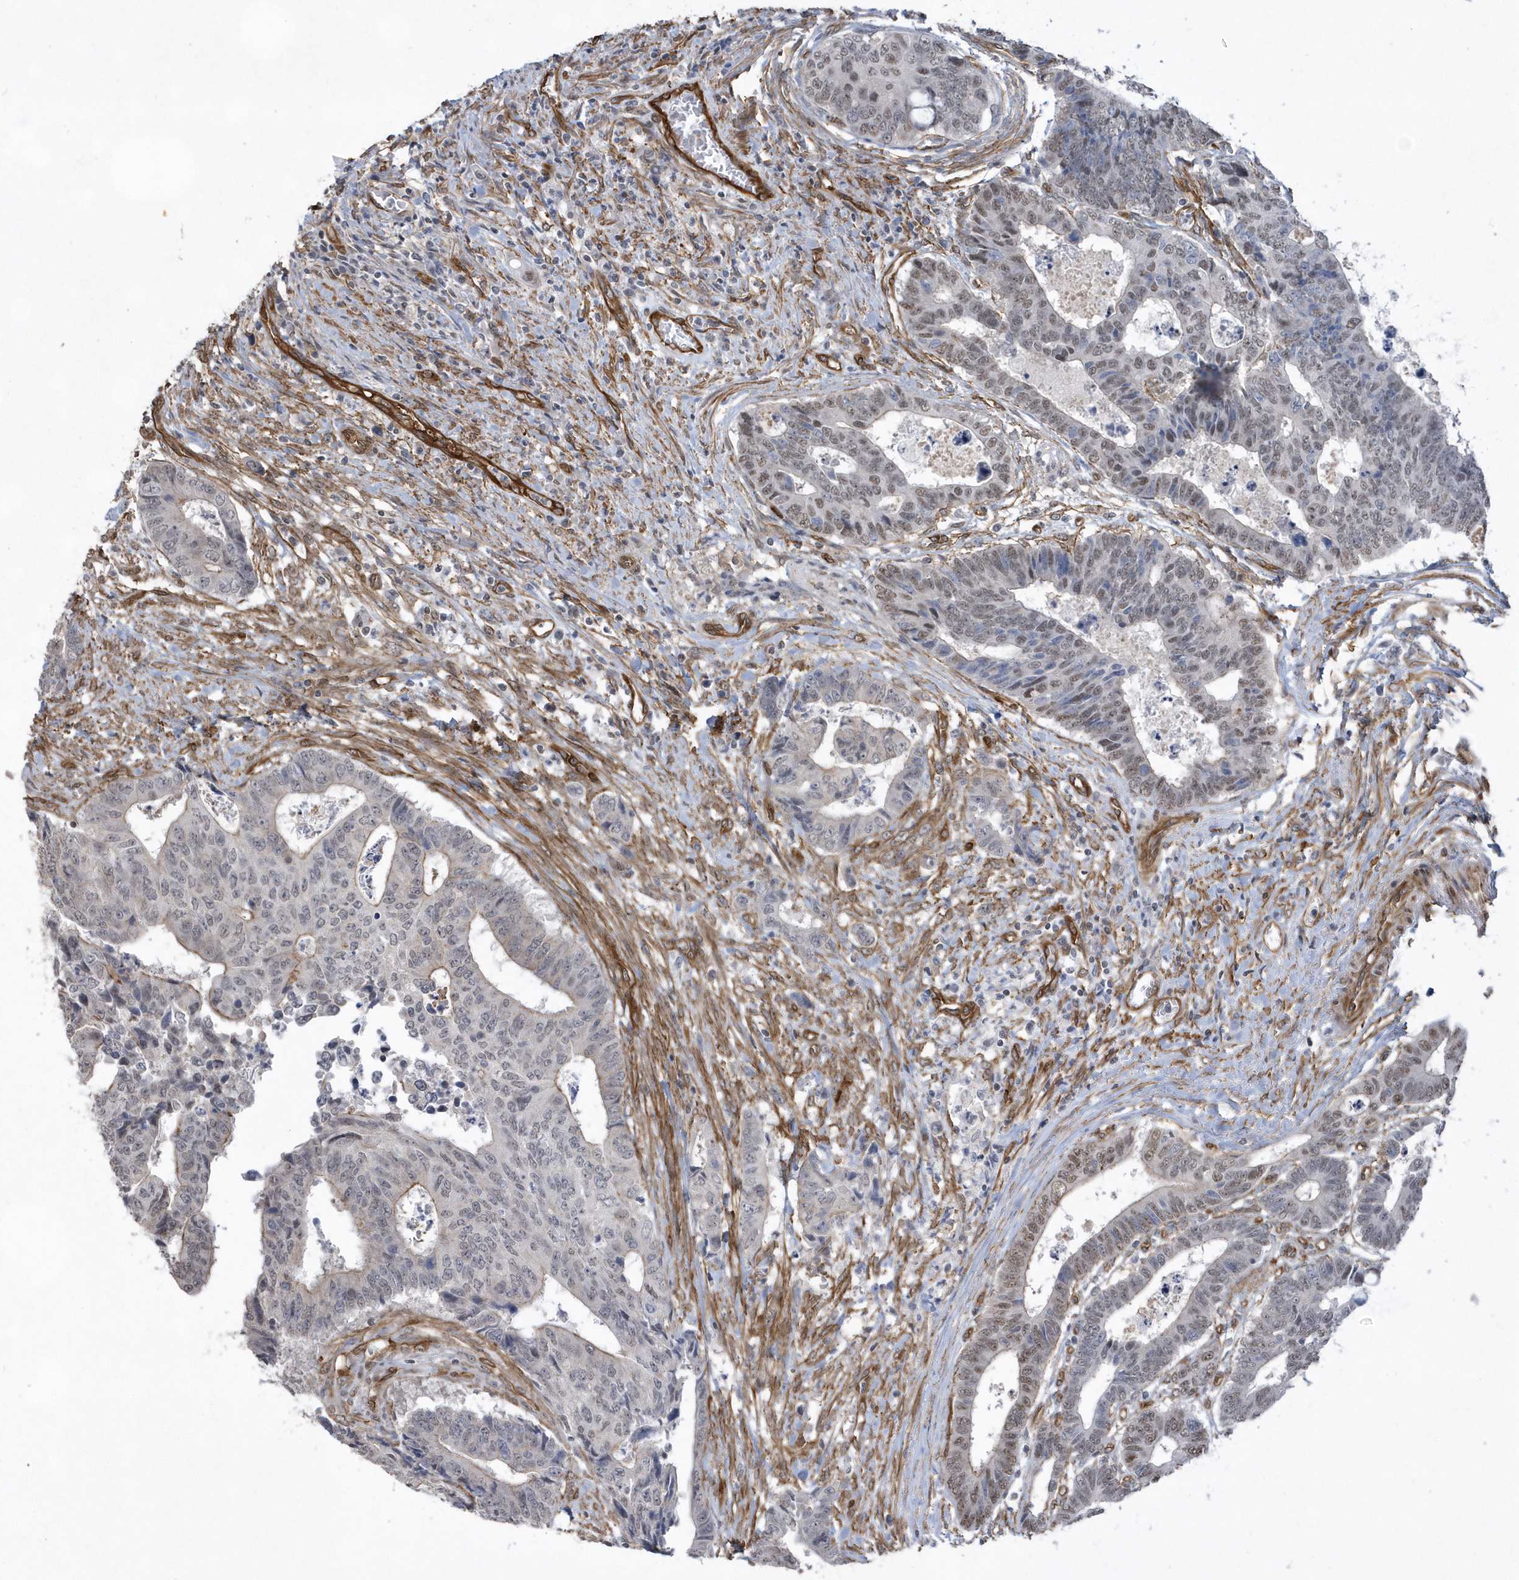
{"staining": {"intensity": "weak", "quantity": "25%-75%", "location": "nuclear"}, "tissue": "colorectal cancer", "cell_type": "Tumor cells", "image_type": "cancer", "snomed": [{"axis": "morphology", "description": "Adenocarcinoma, NOS"}, {"axis": "topography", "description": "Rectum"}], "caption": "High-power microscopy captured an IHC photomicrograph of colorectal cancer (adenocarcinoma), revealing weak nuclear staining in about 25%-75% of tumor cells.", "gene": "RAI14", "patient": {"sex": "male", "age": 84}}